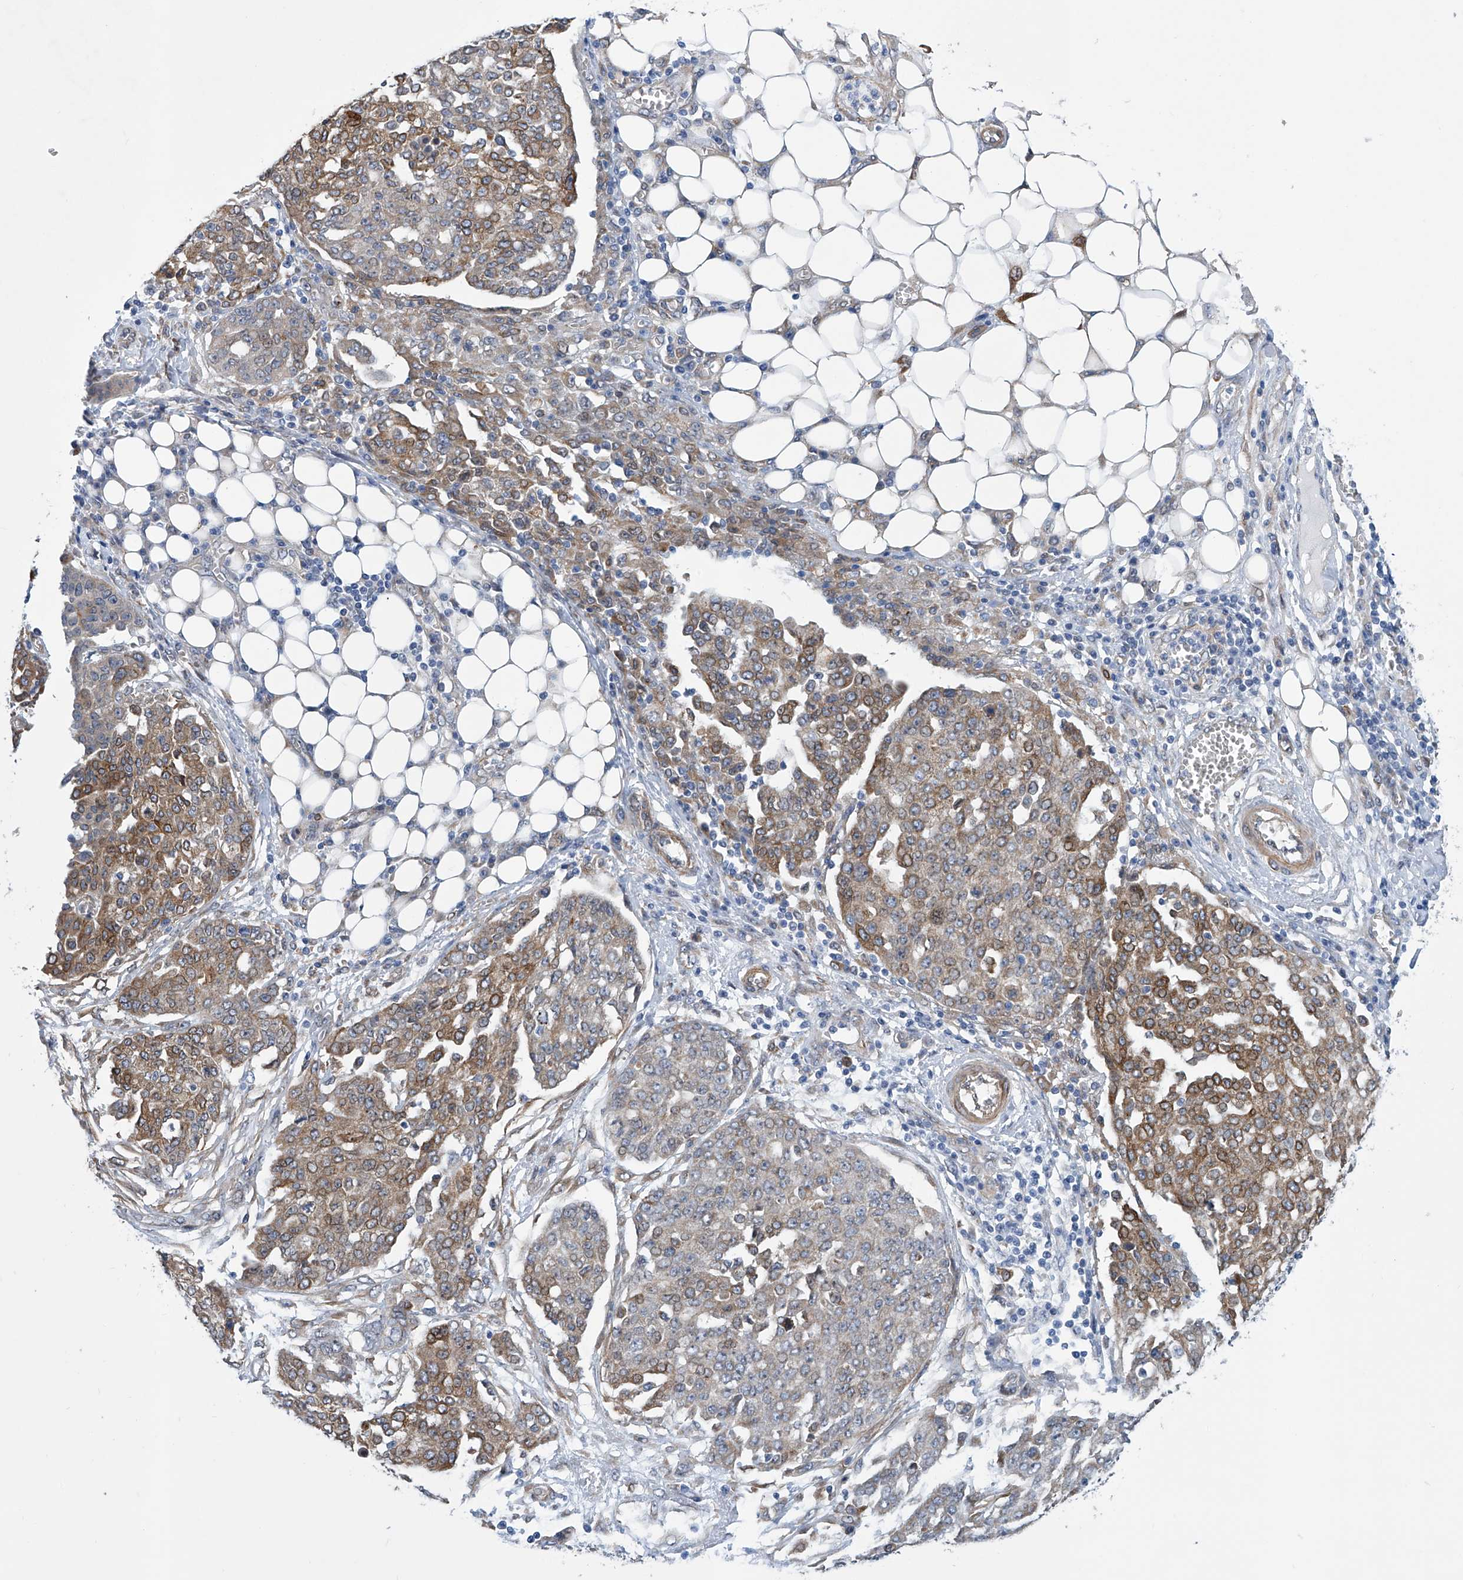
{"staining": {"intensity": "moderate", "quantity": ">75%", "location": "cytoplasmic/membranous"}, "tissue": "ovarian cancer", "cell_type": "Tumor cells", "image_type": "cancer", "snomed": [{"axis": "morphology", "description": "Cystadenocarcinoma, serous, NOS"}, {"axis": "topography", "description": "Soft tissue"}, {"axis": "topography", "description": "Ovary"}], "caption": "Brown immunohistochemical staining in human ovarian cancer (serous cystadenocarcinoma) shows moderate cytoplasmic/membranous expression in approximately >75% of tumor cells.", "gene": "TNN", "patient": {"sex": "female", "age": 57}}